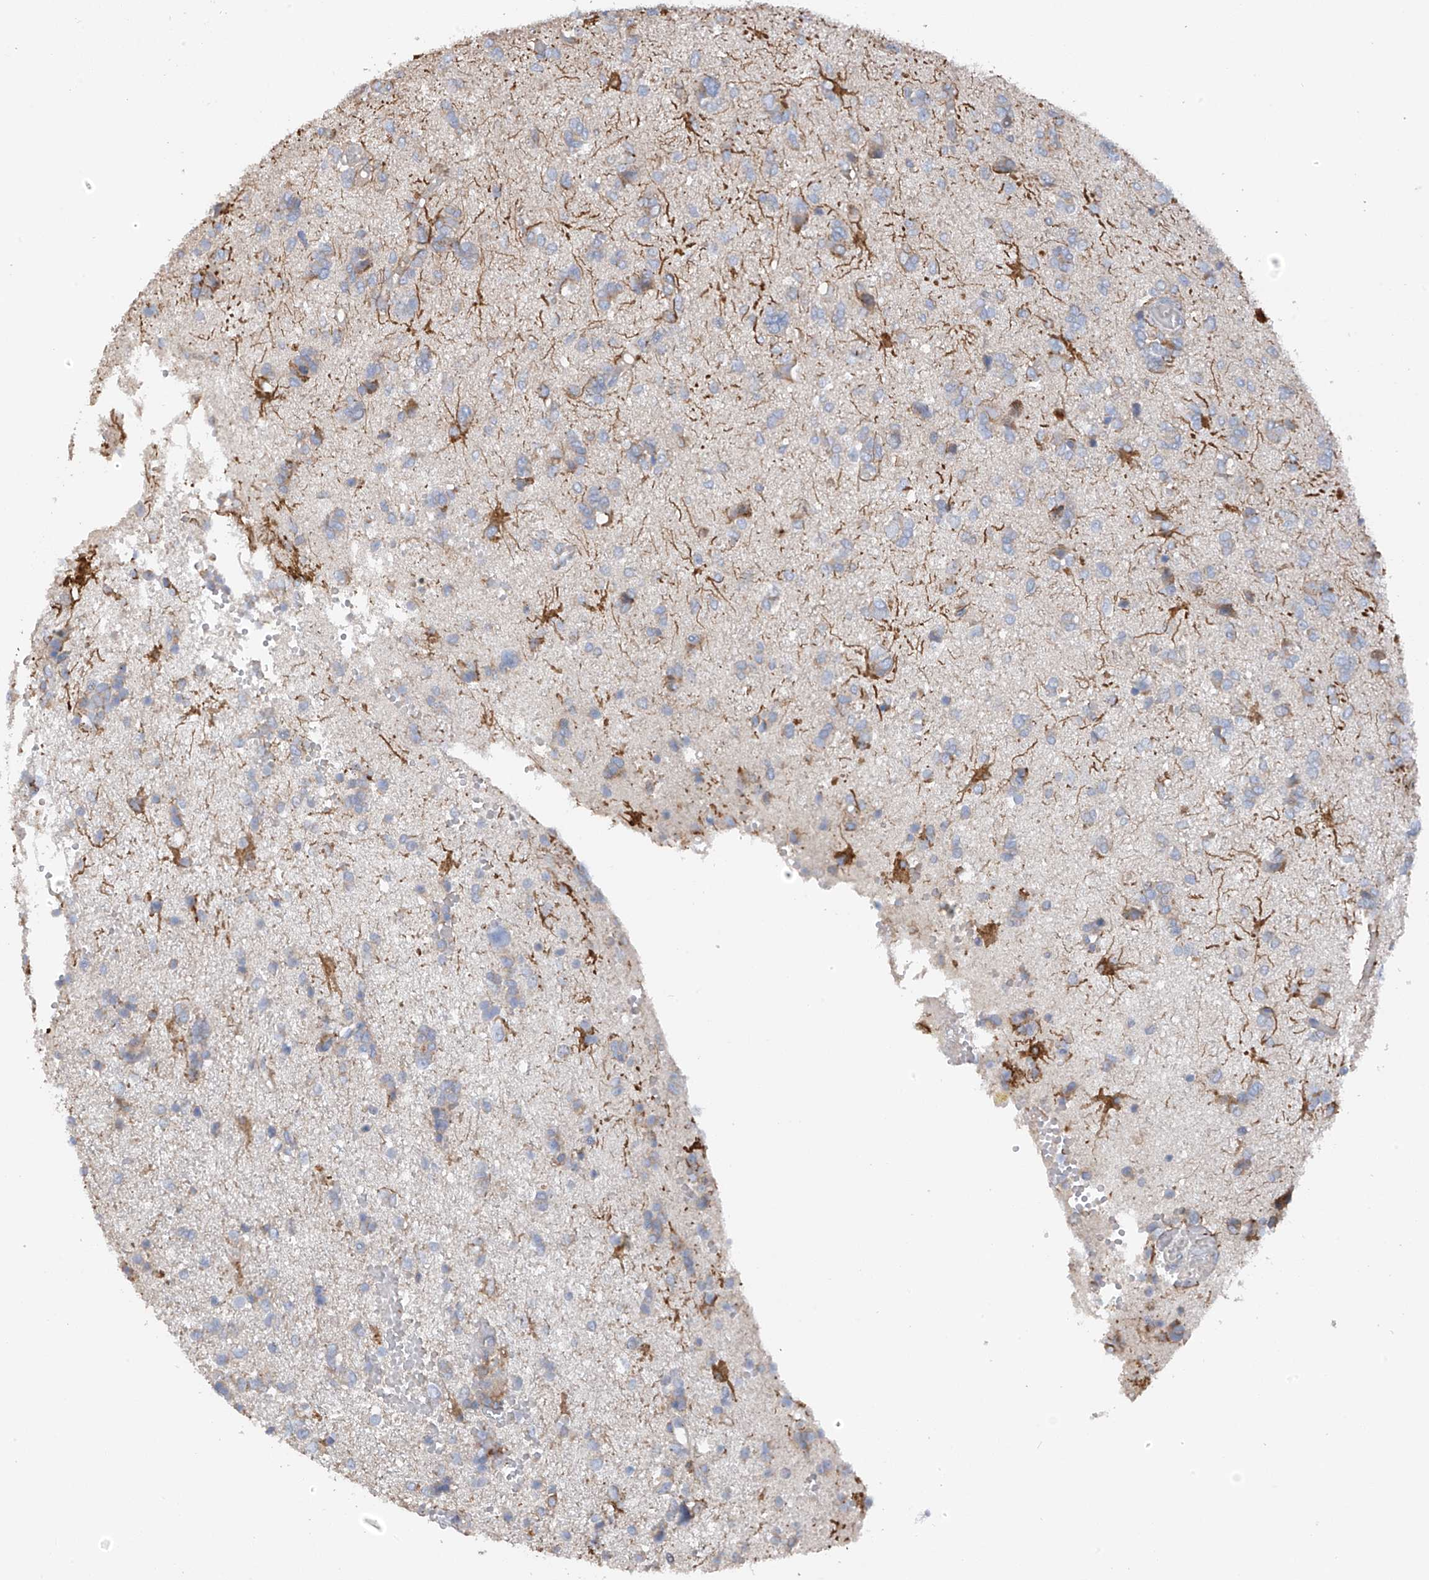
{"staining": {"intensity": "negative", "quantity": "none", "location": "none"}, "tissue": "glioma", "cell_type": "Tumor cells", "image_type": "cancer", "snomed": [{"axis": "morphology", "description": "Glioma, malignant, High grade"}, {"axis": "topography", "description": "Brain"}], "caption": "An IHC image of malignant high-grade glioma is shown. There is no staining in tumor cells of malignant high-grade glioma.", "gene": "GALNTL6", "patient": {"sex": "female", "age": 59}}